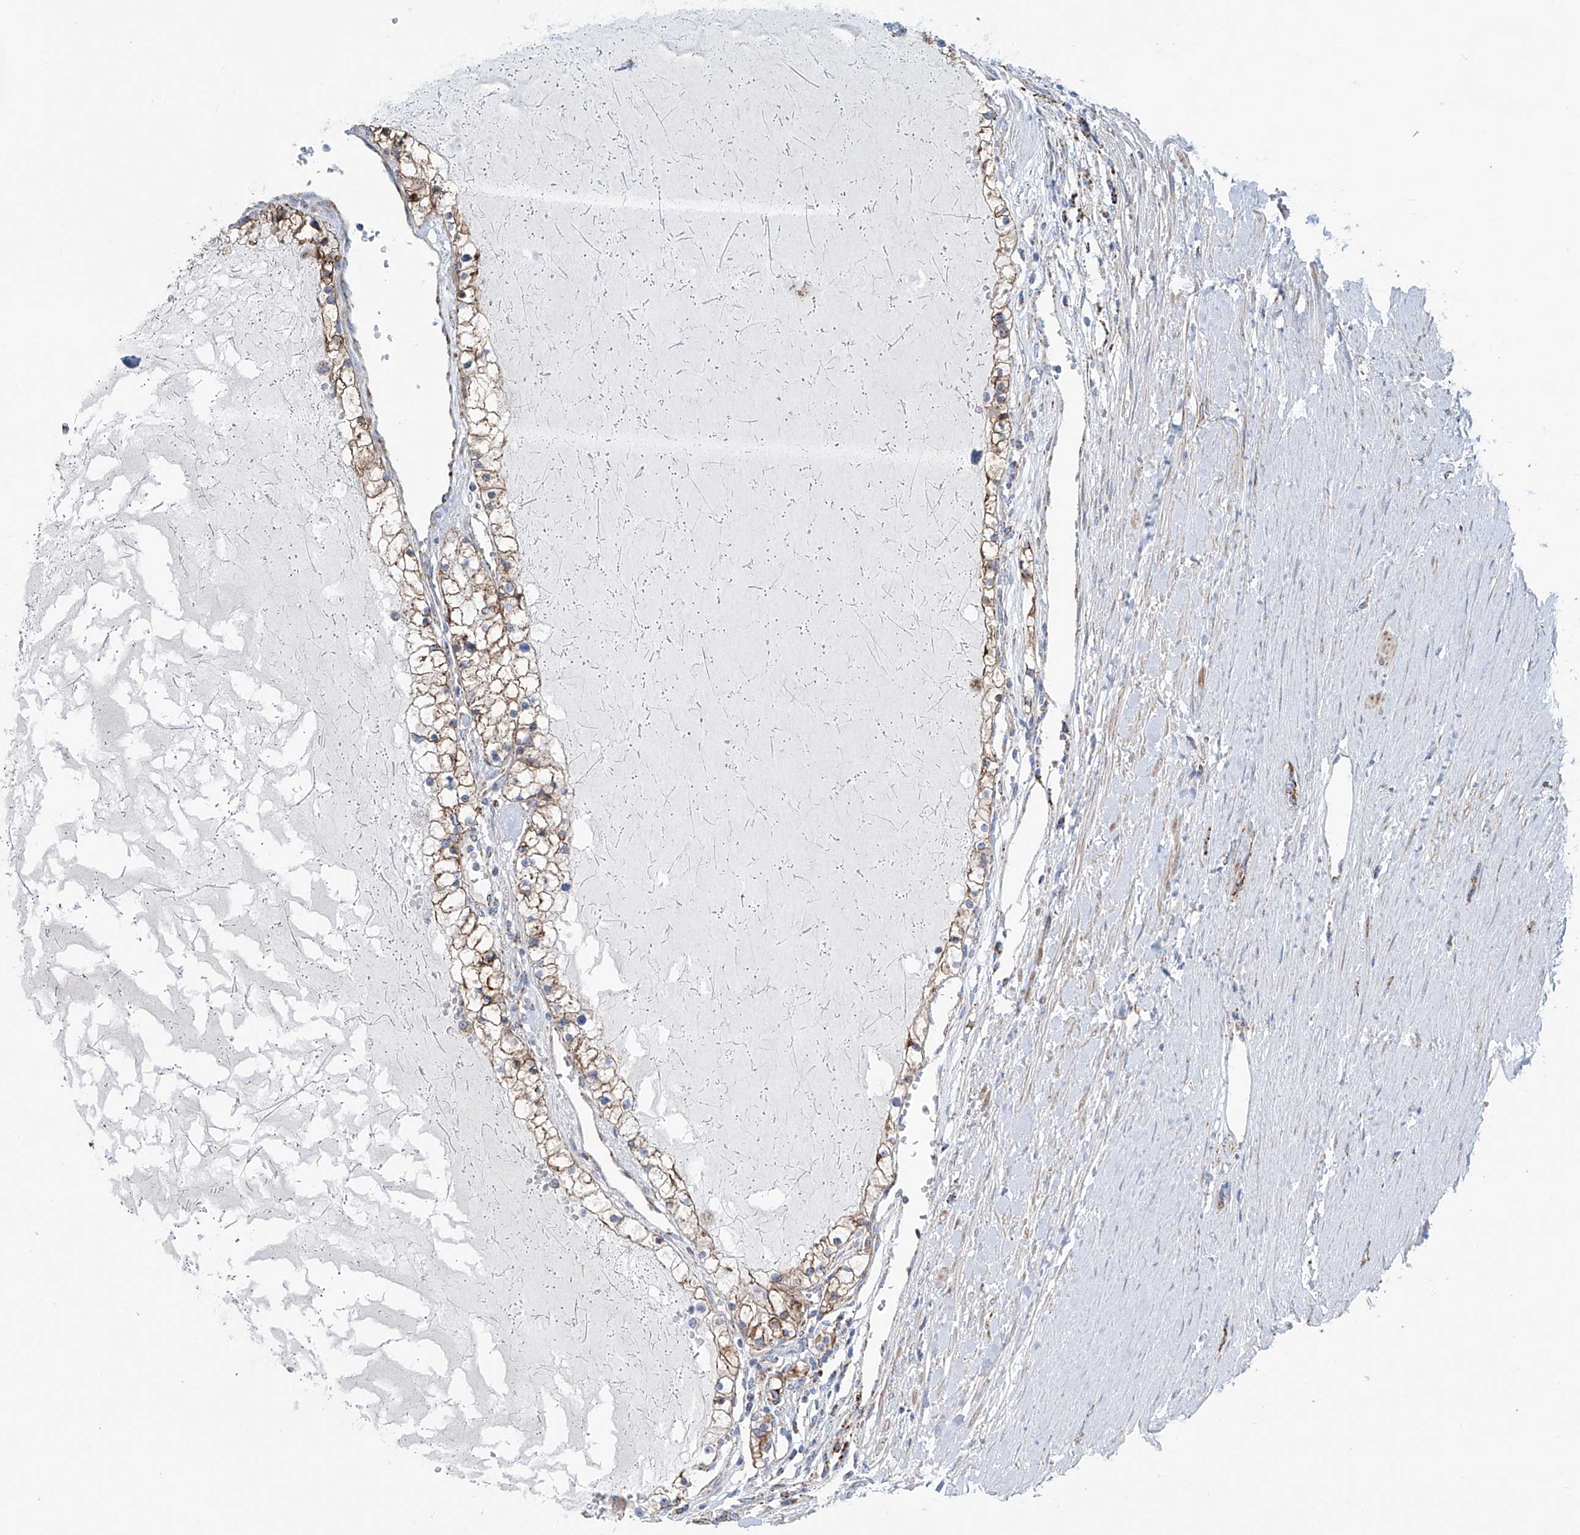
{"staining": {"intensity": "moderate", "quantity": ">75%", "location": "cytoplasmic/membranous"}, "tissue": "renal cancer", "cell_type": "Tumor cells", "image_type": "cancer", "snomed": [{"axis": "morphology", "description": "Normal tissue, NOS"}, {"axis": "morphology", "description": "Adenocarcinoma, NOS"}, {"axis": "topography", "description": "Kidney"}], "caption": "Protein staining of renal adenocarcinoma tissue demonstrates moderate cytoplasmic/membranous staining in about >75% of tumor cells. (DAB IHC, brown staining for protein, blue staining for nuclei).", "gene": "ALDH6A1", "patient": {"sex": "male", "age": 68}}